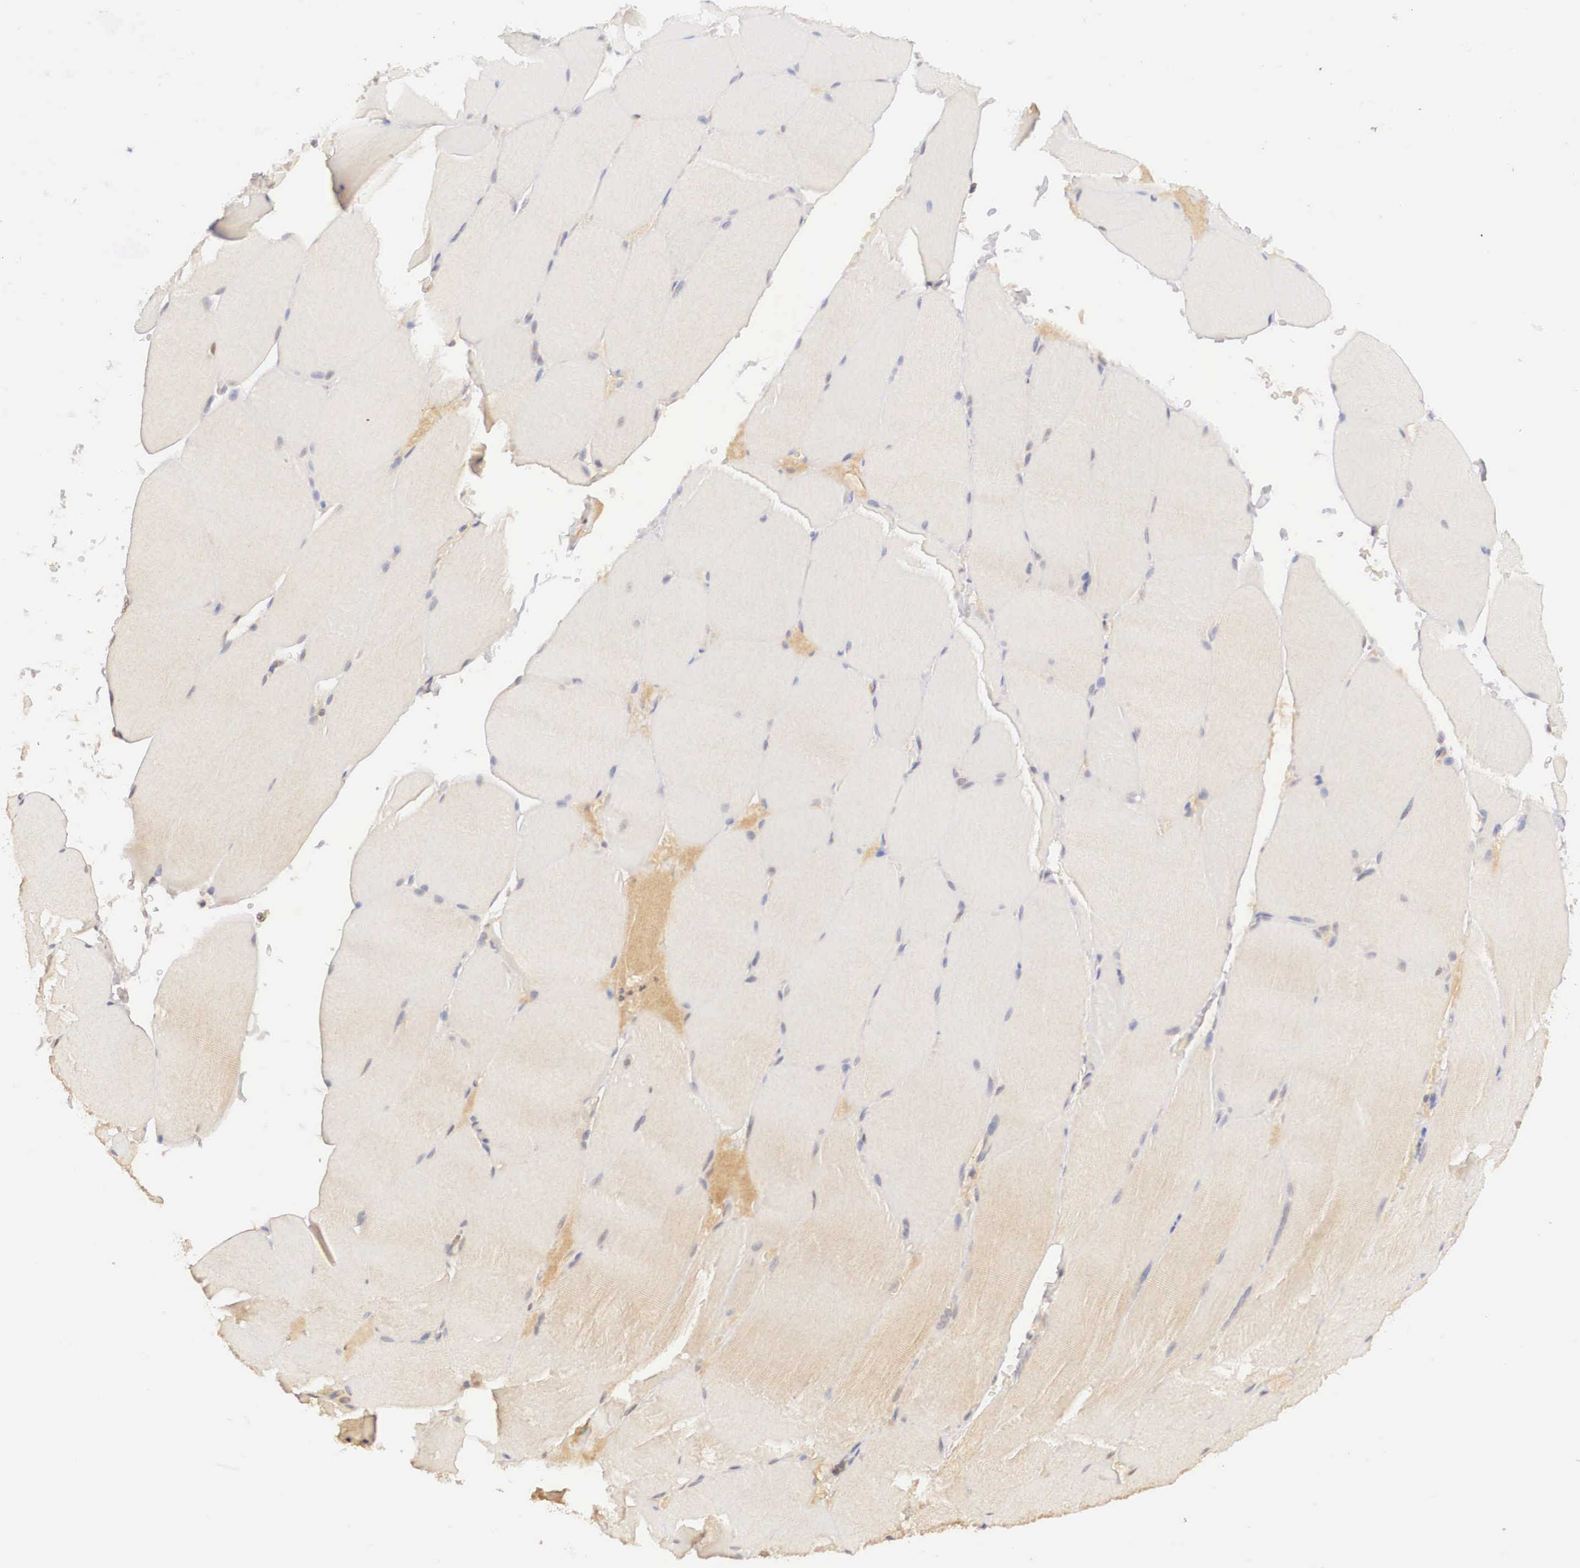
{"staining": {"intensity": "negative", "quantity": "none", "location": "none"}, "tissue": "skeletal muscle", "cell_type": "Myocytes", "image_type": "normal", "snomed": [{"axis": "morphology", "description": "Normal tissue, NOS"}, {"axis": "topography", "description": "Skeletal muscle"}], "caption": "A high-resolution photomicrograph shows IHC staining of normal skeletal muscle, which demonstrates no significant staining in myocytes.", "gene": "BCL6", "patient": {"sex": "male", "age": 71}}